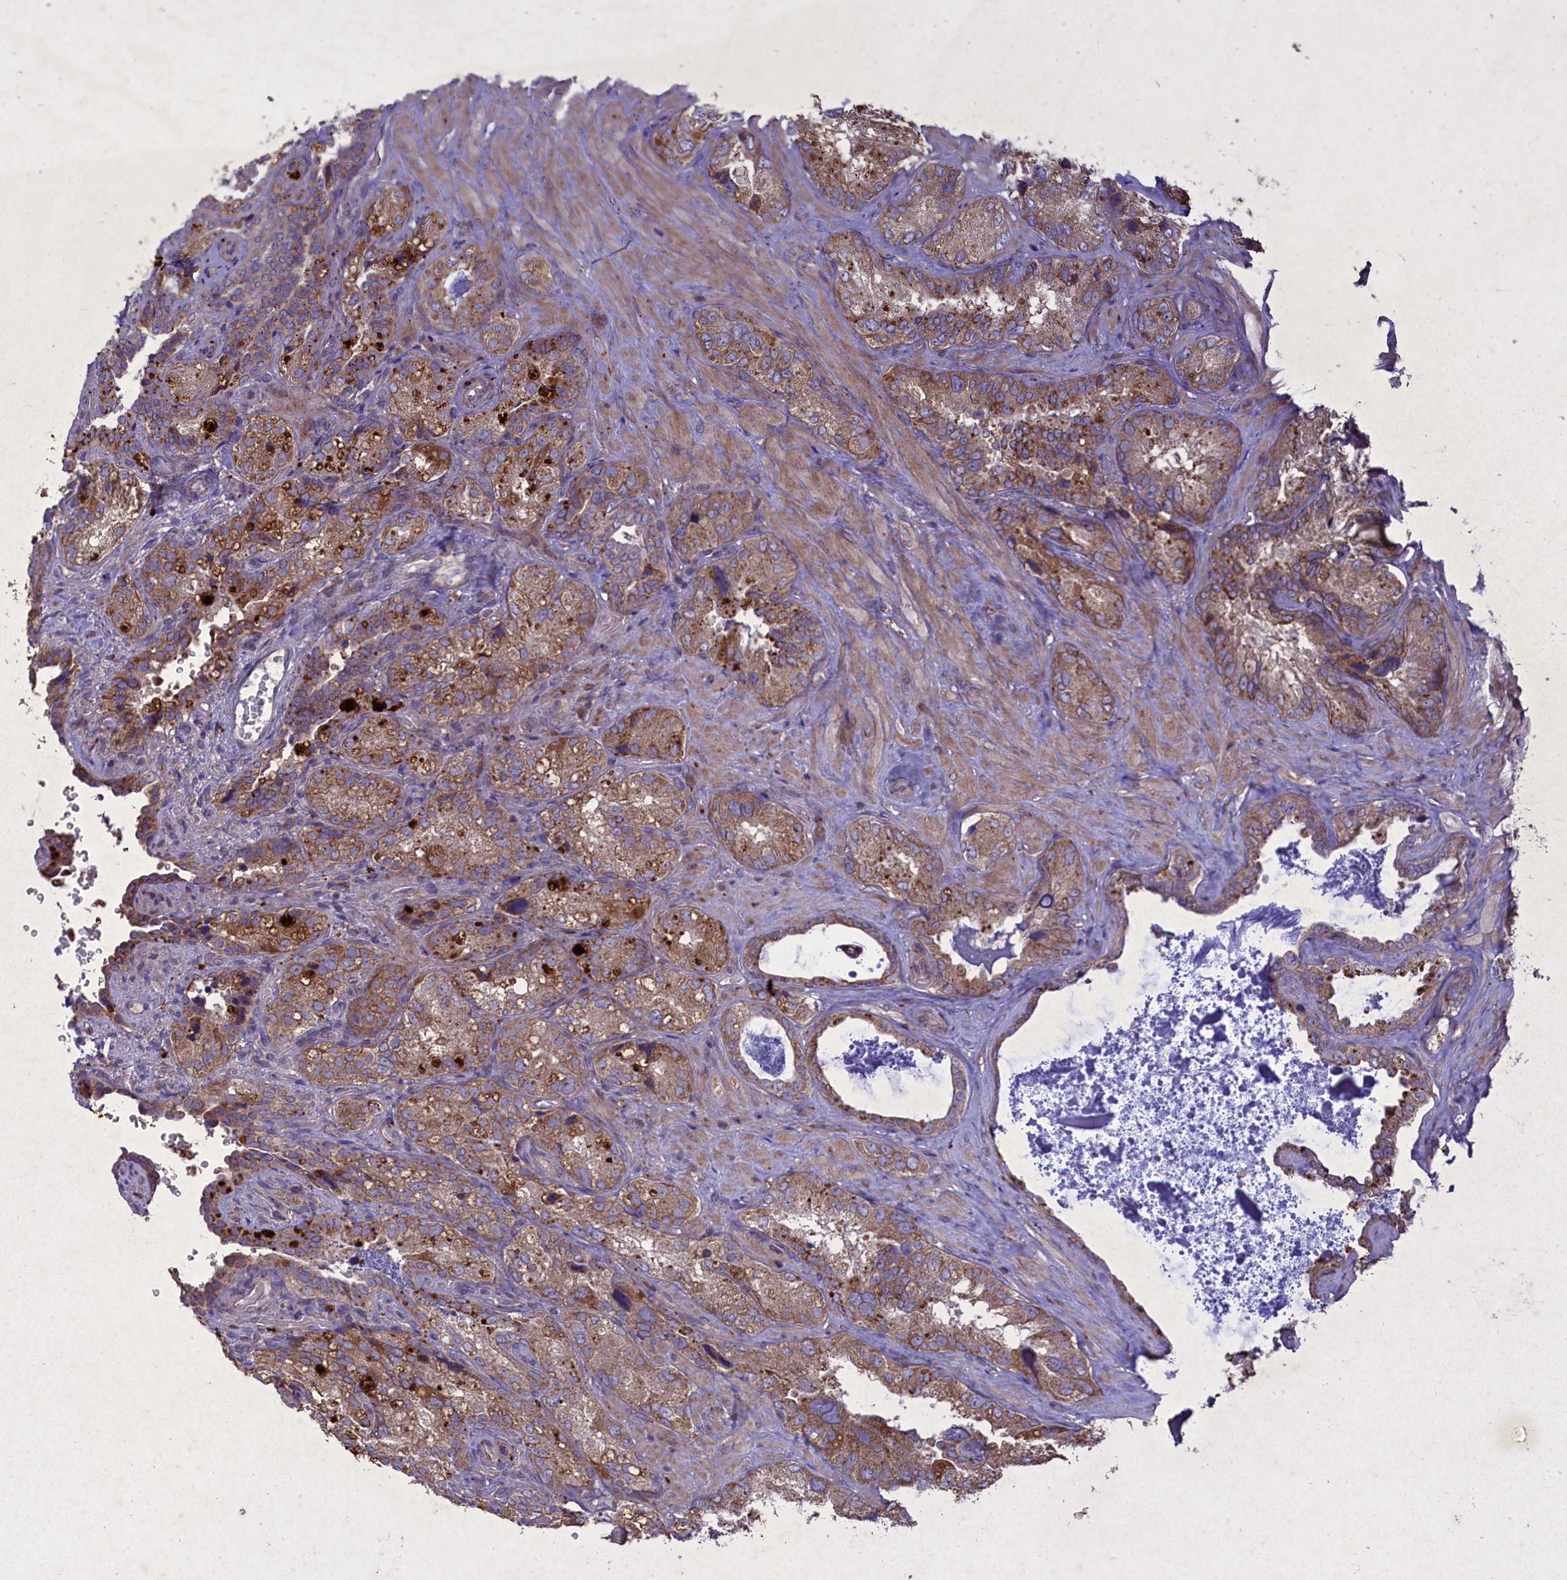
{"staining": {"intensity": "moderate", "quantity": ">75%", "location": "cytoplasmic/membranous"}, "tissue": "seminal vesicle", "cell_type": "Glandular cells", "image_type": "normal", "snomed": [{"axis": "morphology", "description": "Normal tissue, NOS"}, {"axis": "topography", "description": "Seminal veicle"}, {"axis": "topography", "description": "Peripheral nerve tissue"}], "caption": "Approximately >75% of glandular cells in unremarkable seminal vesicle demonstrate moderate cytoplasmic/membranous protein staining as visualized by brown immunohistochemical staining.", "gene": "CIAO2B", "patient": {"sex": "male", "age": 67}}